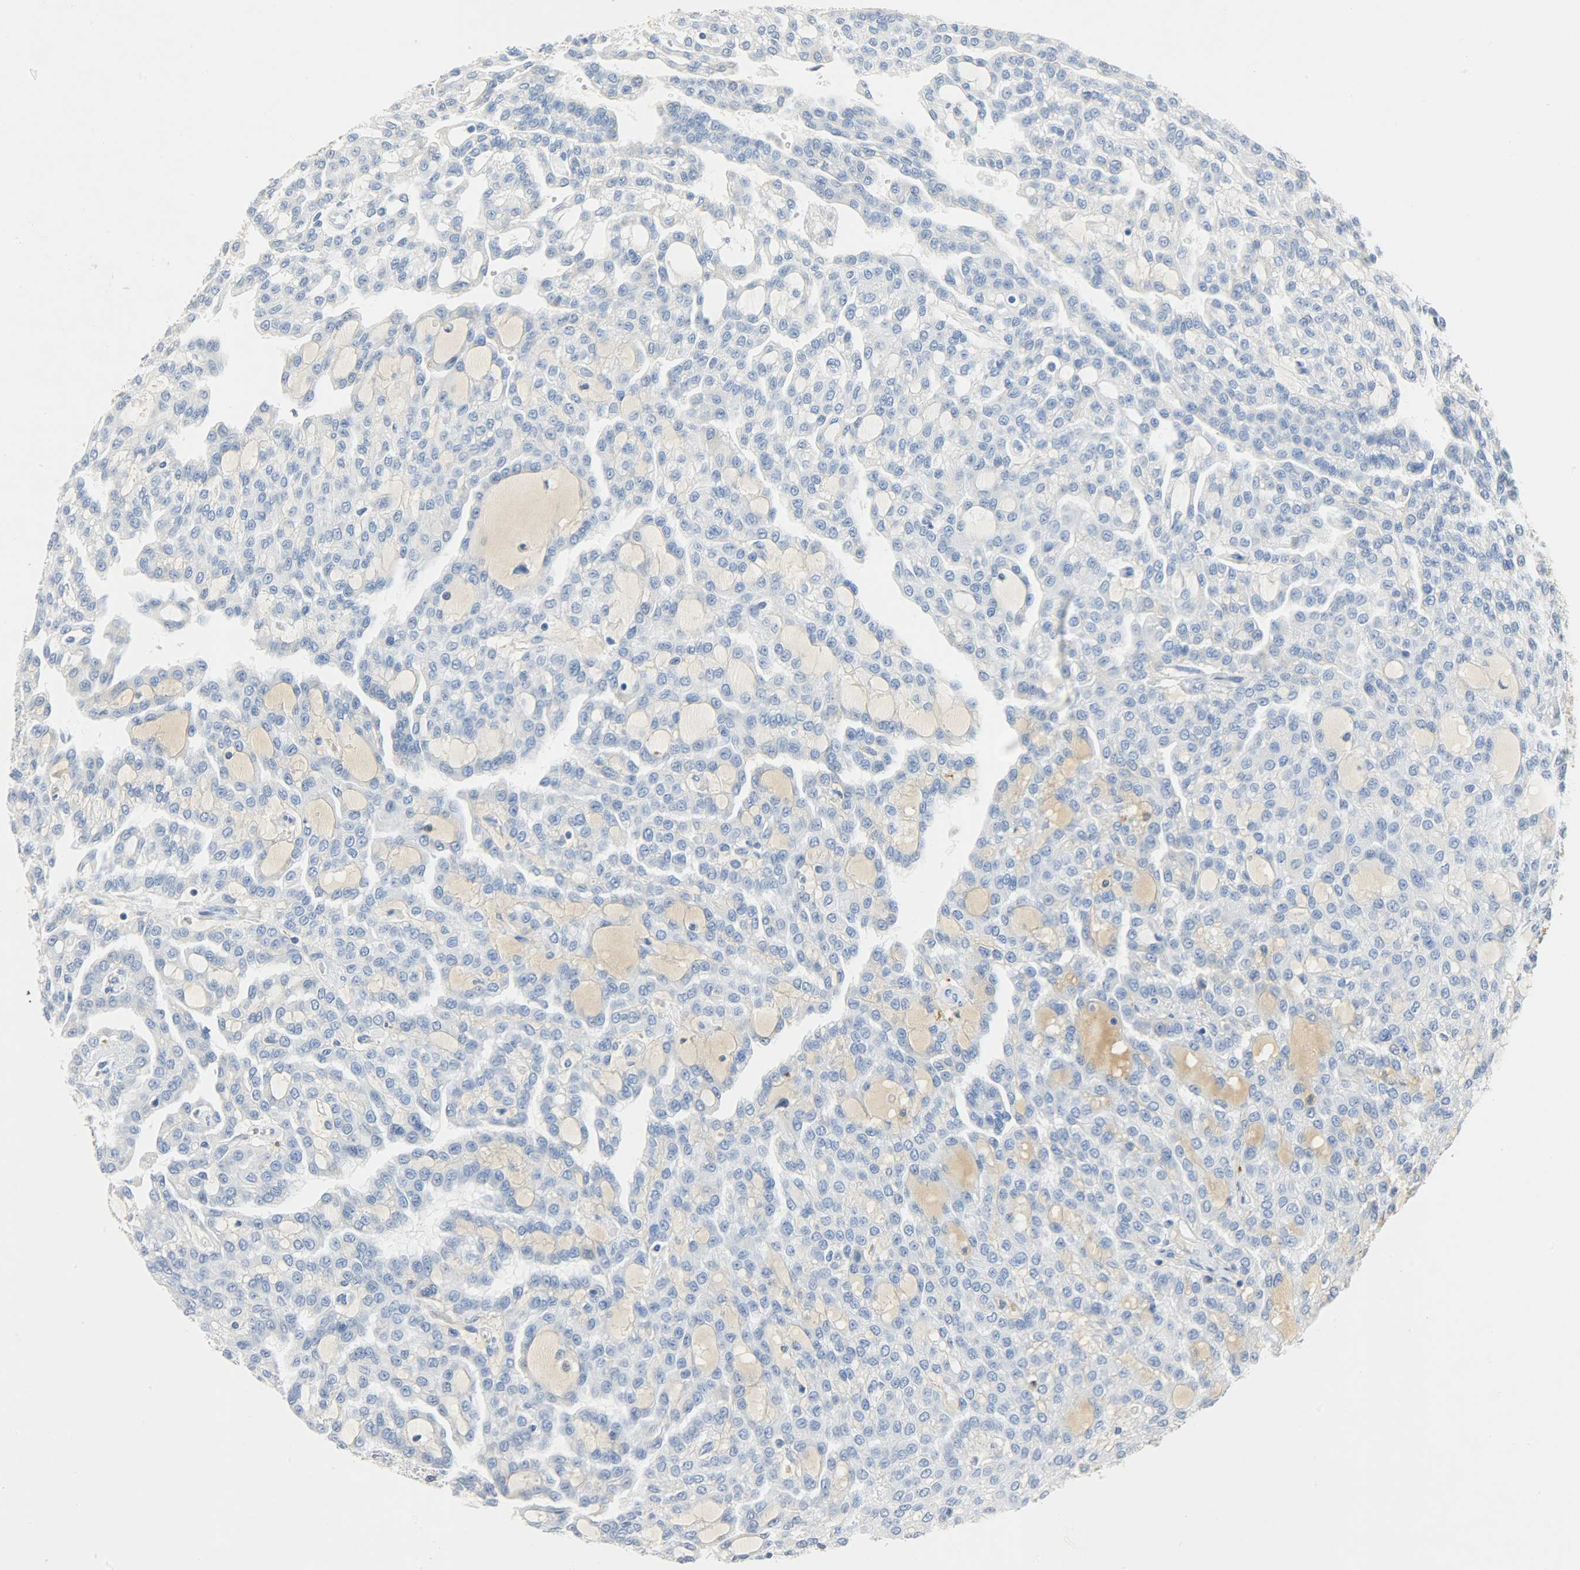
{"staining": {"intensity": "negative", "quantity": "none", "location": "none"}, "tissue": "renal cancer", "cell_type": "Tumor cells", "image_type": "cancer", "snomed": [{"axis": "morphology", "description": "Adenocarcinoma, NOS"}, {"axis": "topography", "description": "Kidney"}], "caption": "Renal adenocarcinoma was stained to show a protein in brown. There is no significant positivity in tumor cells. Nuclei are stained in blue.", "gene": "CRP", "patient": {"sex": "male", "age": 63}}